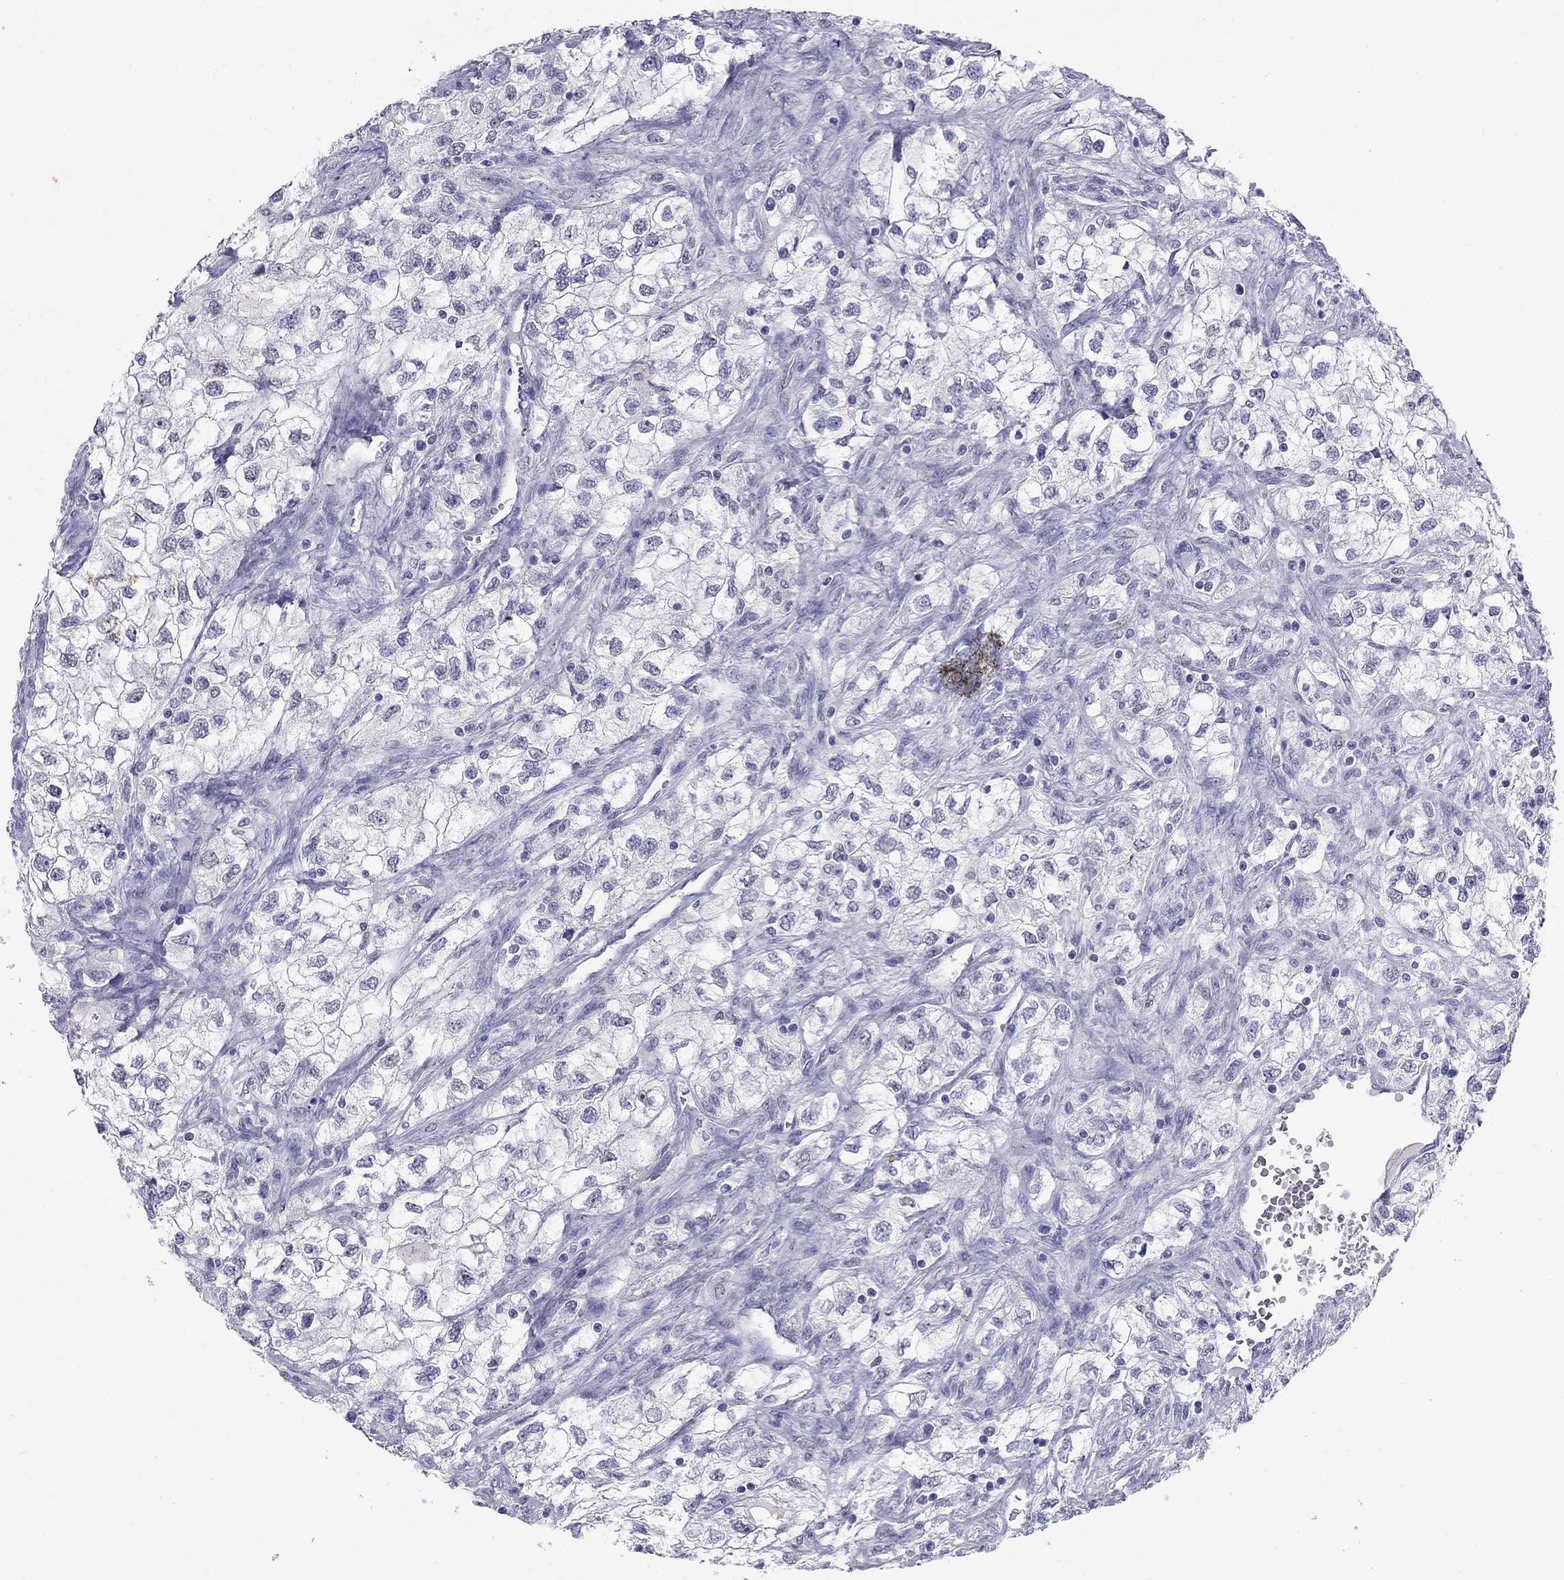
{"staining": {"intensity": "negative", "quantity": "none", "location": "none"}, "tissue": "renal cancer", "cell_type": "Tumor cells", "image_type": "cancer", "snomed": [{"axis": "morphology", "description": "Adenocarcinoma, NOS"}, {"axis": "topography", "description": "Kidney"}], "caption": "High power microscopy micrograph of an immunohistochemistry (IHC) micrograph of renal cancer (adenocarcinoma), revealing no significant staining in tumor cells.", "gene": "KRT75", "patient": {"sex": "male", "age": 59}}